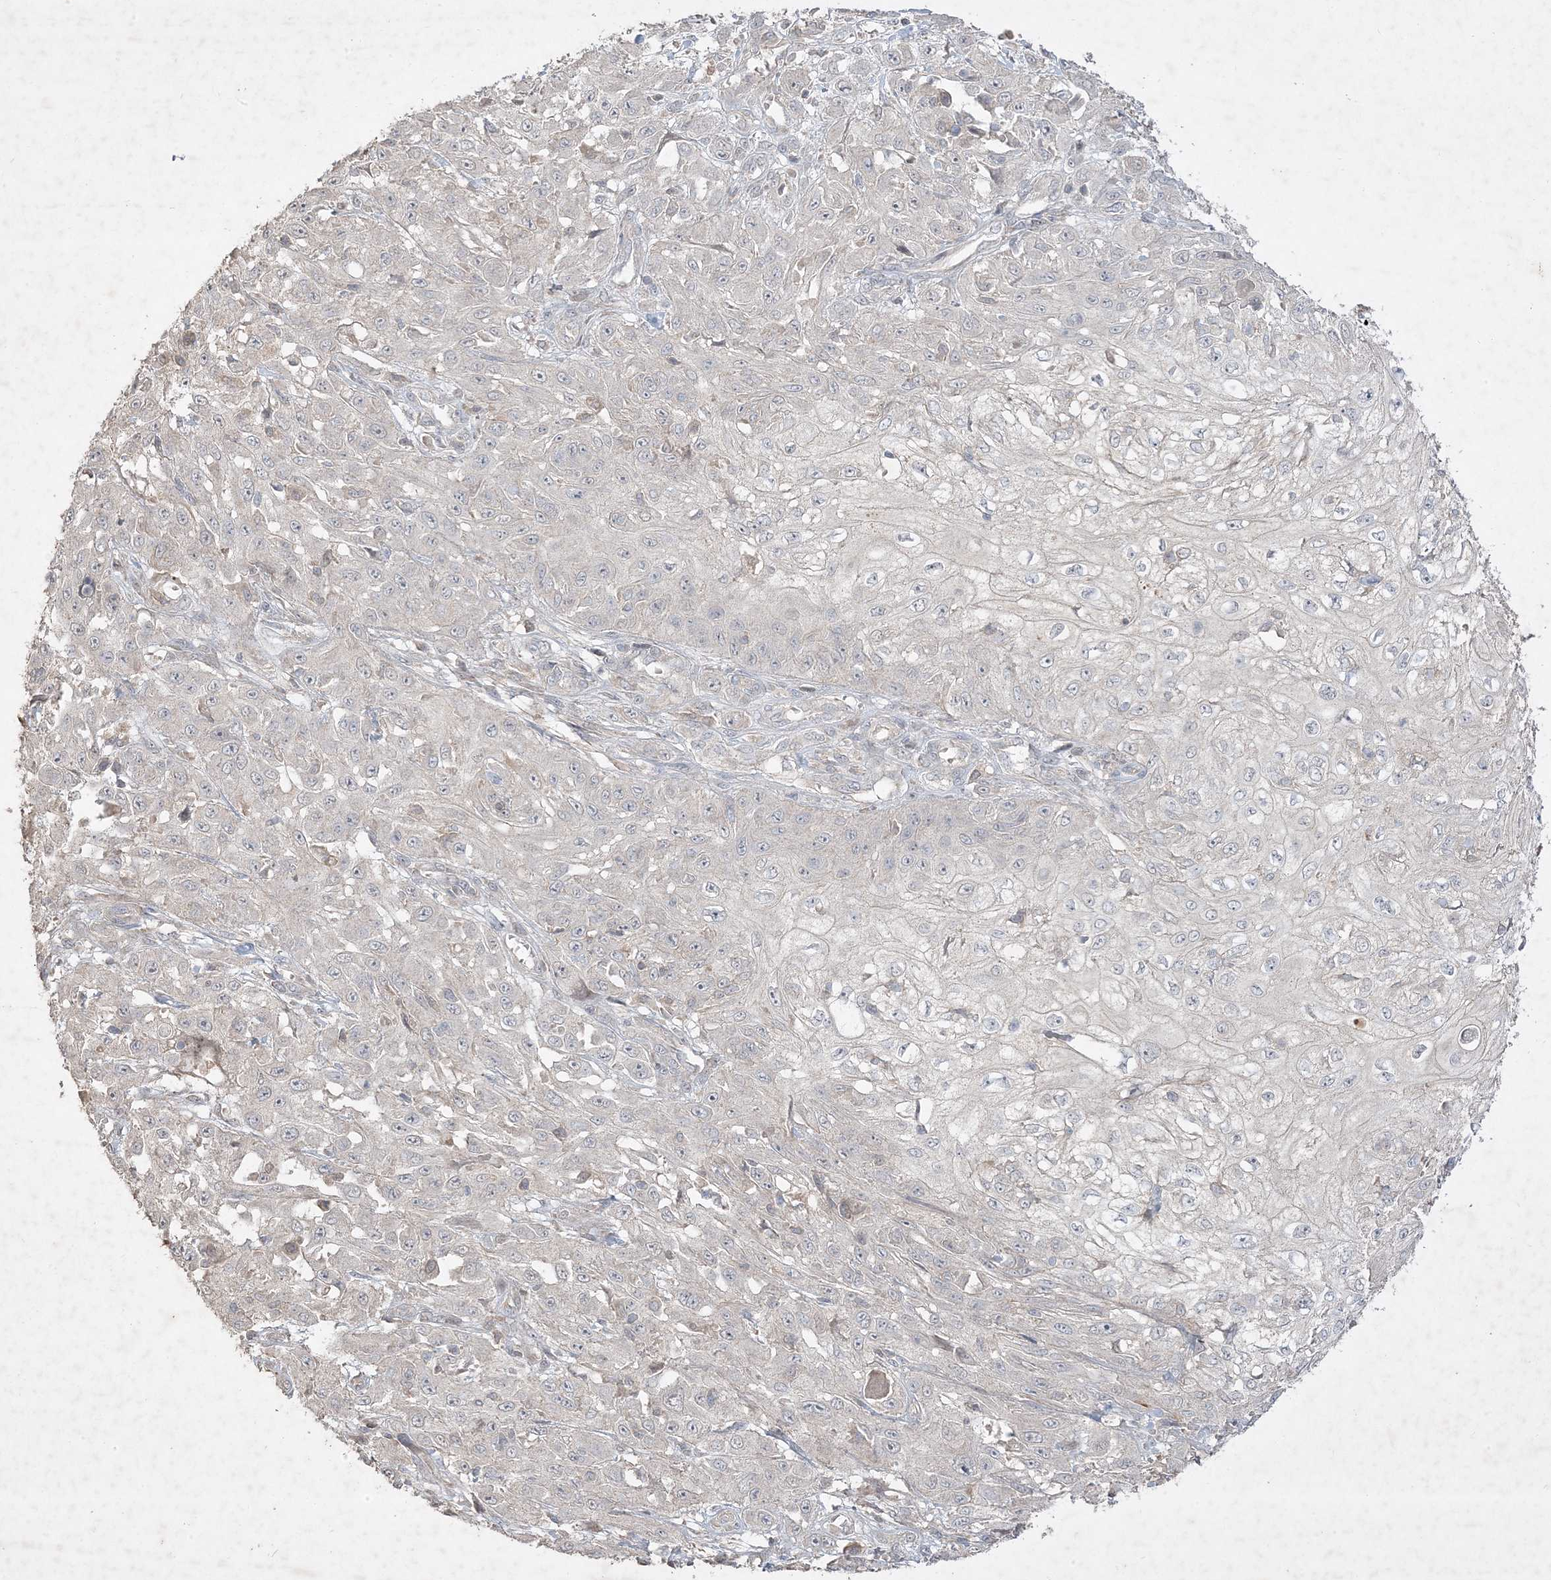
{"staining": {"intensity": "negative", "quantity": "none", "location": "none"}, "tissue": "skin cancer", "cell_type": "Tumor cells", "image_type": "cancer", "snomed": [{"axis": "morphology", "description": "Squamous cell carcinoma, NOS"}, {"axis": "morphology", "description": "Squamous cell carcinoma, metastatic, NOS"}, {"axis": "topography", "description": "Skin"}, {"axis": "topography", "description": "Lymph node"}], "caption": "Tumor cells show no significant protein expression in skin squamous cell carcinoma.", "gene": "RGL4", "patient": {"sex": "male", "age": 75}}